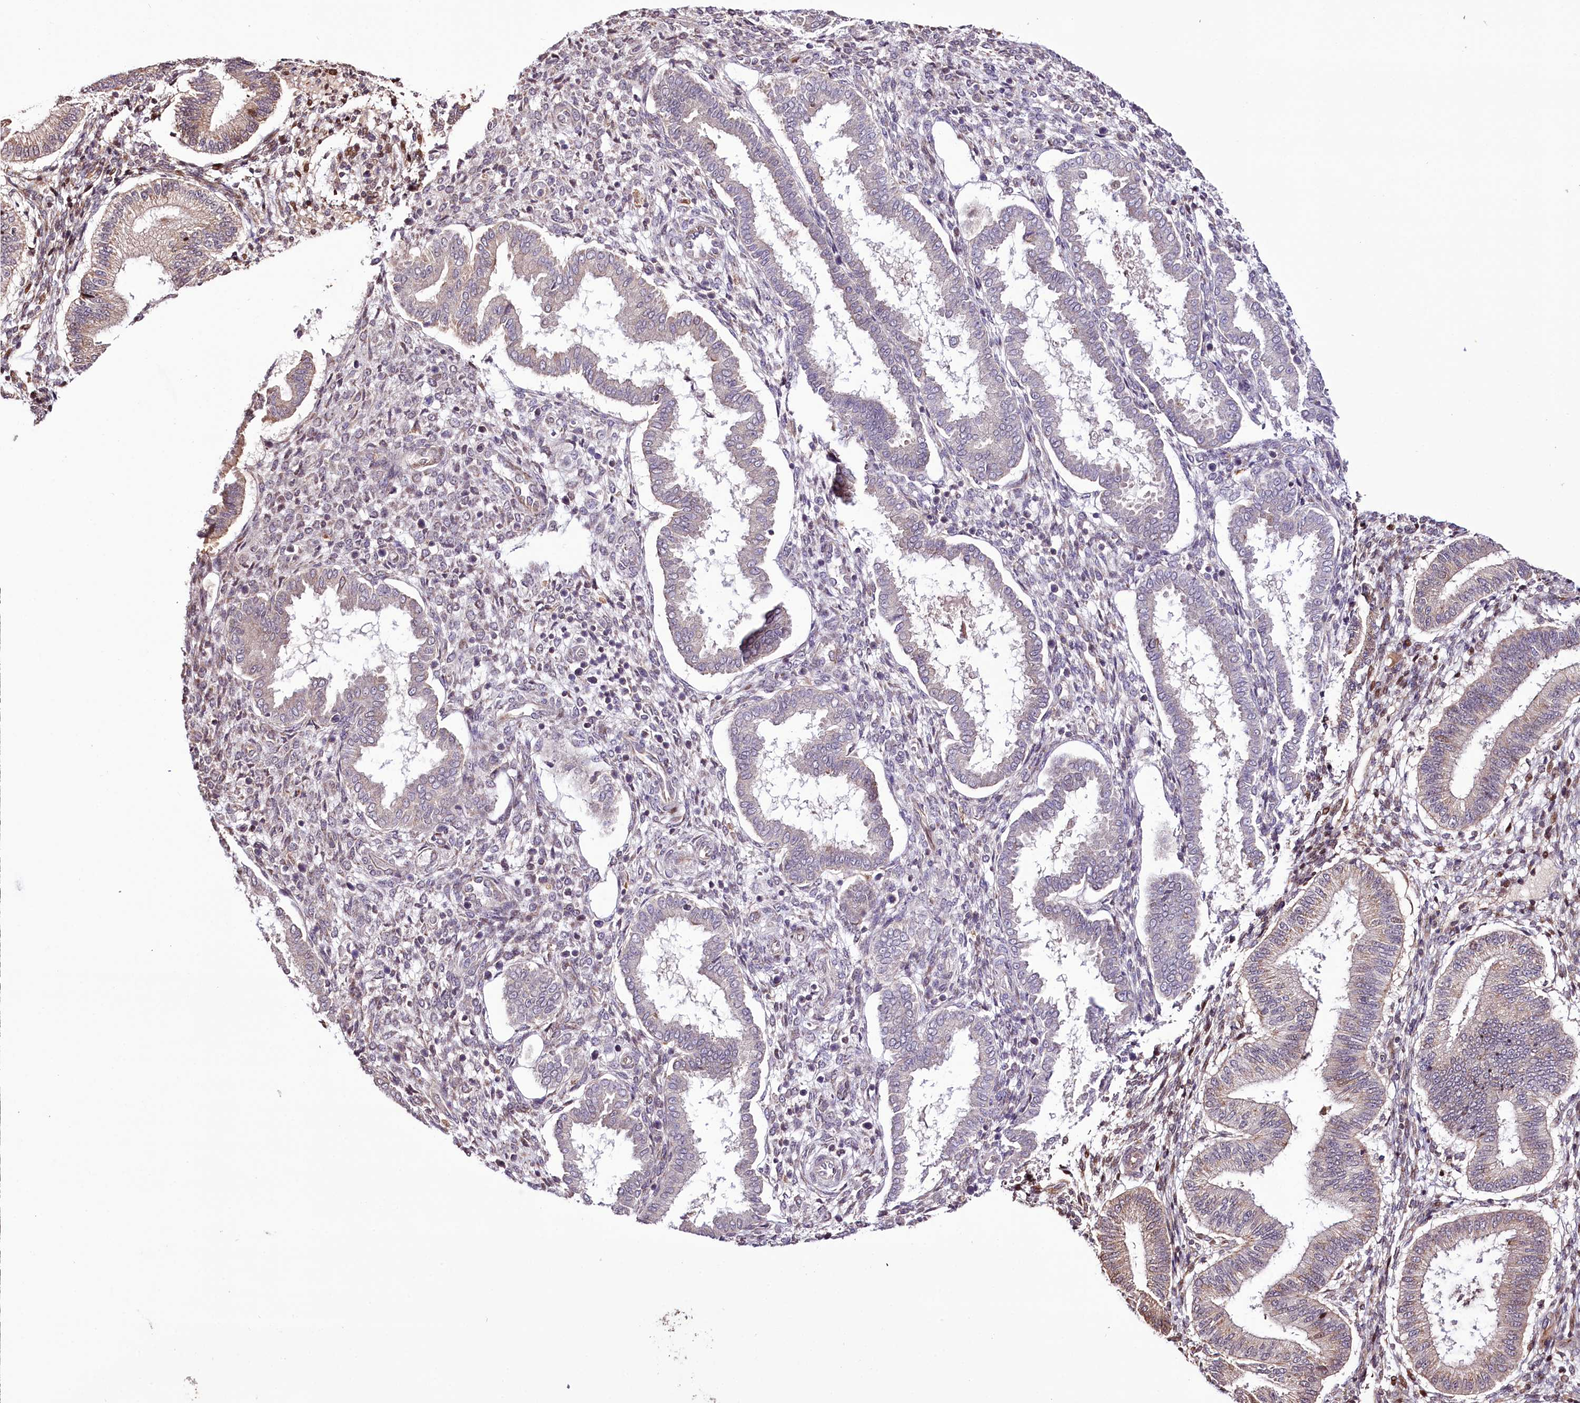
{"staining": {"intensity": "negative", "quantity": "none", "location": "none"}, "tissue": "endometrium", "cell_type": "Cells in endometrial stroma", "image_type": "normal", "snomed": [{"axis": "morphology", "description": "Normal tissue, NOS"}, {"axis": "topography", "description": "Endometrium"}], "caption": "Cells in endometrial stroma show no significant expression in normal endometrium. The staining is performed using DAB brown chromogen with nuclei counter-stained in using hematoxylin.", "gene": "CUTC", "patient": {"sex": "female", "age": 24}}